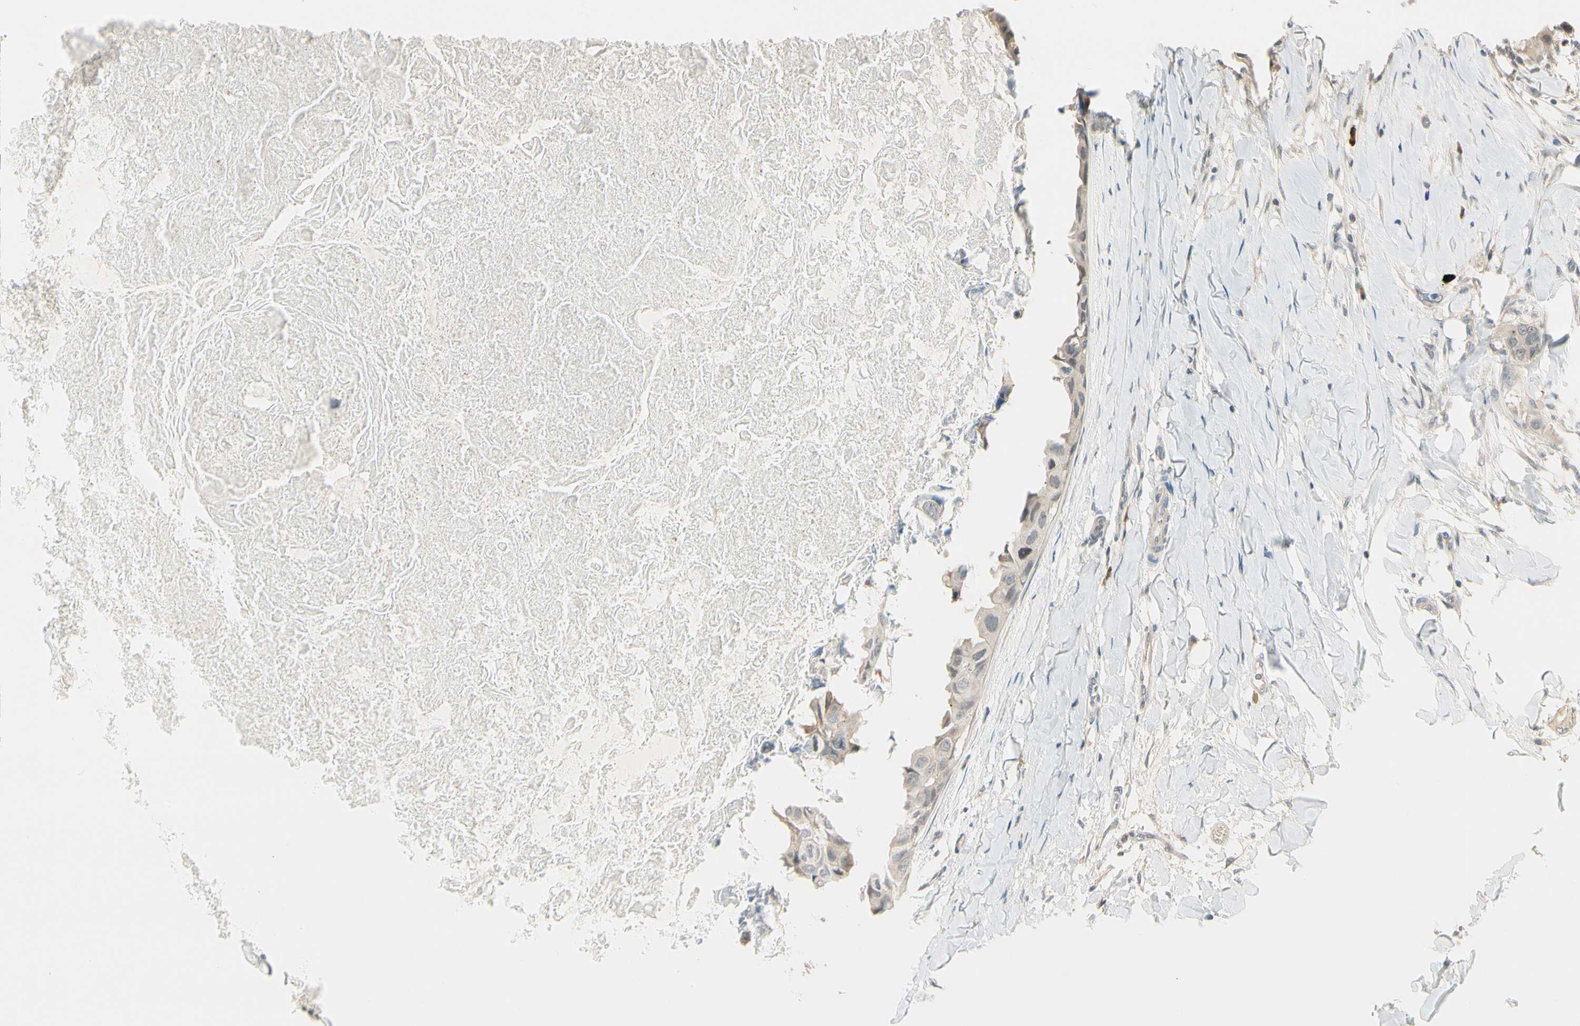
{"staining": {"intensity": "negative", "quantity": "none", "location": "none"}, "tissue": "breast cancer", "cell_type": "Tumor cells", "image_type": "cancer", "snomed": [{"axis": "morphology", "description": "Duct carcinoma"}, {"axis": "topography", "description": "Breast"}], "caption": "Immunohistochemistry of breast intraductal carcinoma reveals no positivity in tumor cells.", "gene": "PCDHB15", "patient": {"sex": "female", "age": 40}}